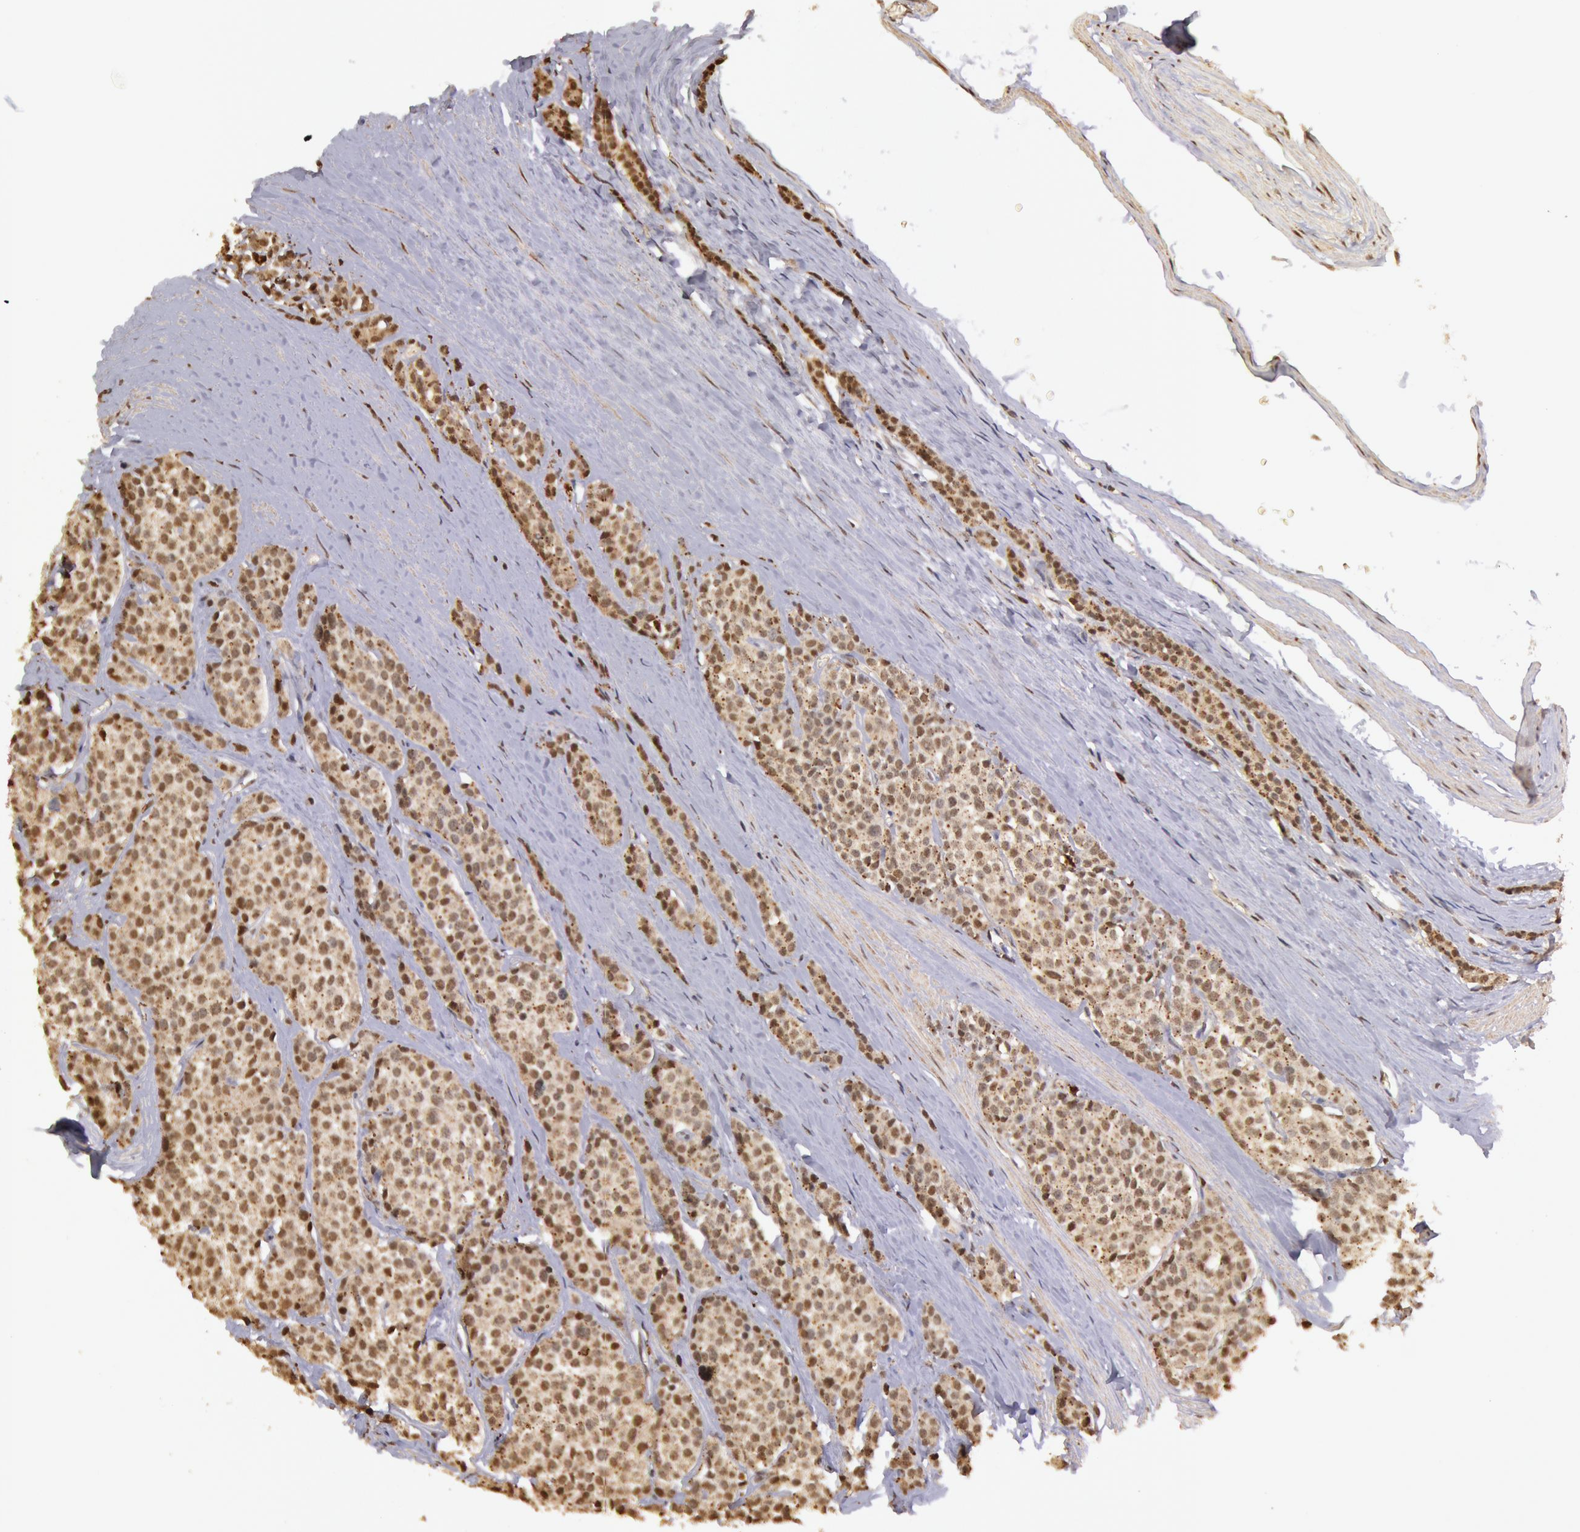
{"staining": {"intensity": "moderate", "quantity": ">75%", "location": "nuclear"}, "tissue": "carcinoid", "cell_type": "Tumor cells", "image_type": "cancer", "snomed": [{"axis": "morphology", "description": "Carcinoid, malignant, NOS"}, {"axis": "topography", "description": "Small intestine"}], "caption": "IHC histopathology image of human carcinoid stained for a protein (brown), which exhibits medium levels of moderate nuclear positivity in approximately >75% of tumor cells.", "gene": "LIG4", "patient": {"sex": "male", "age": 60}}